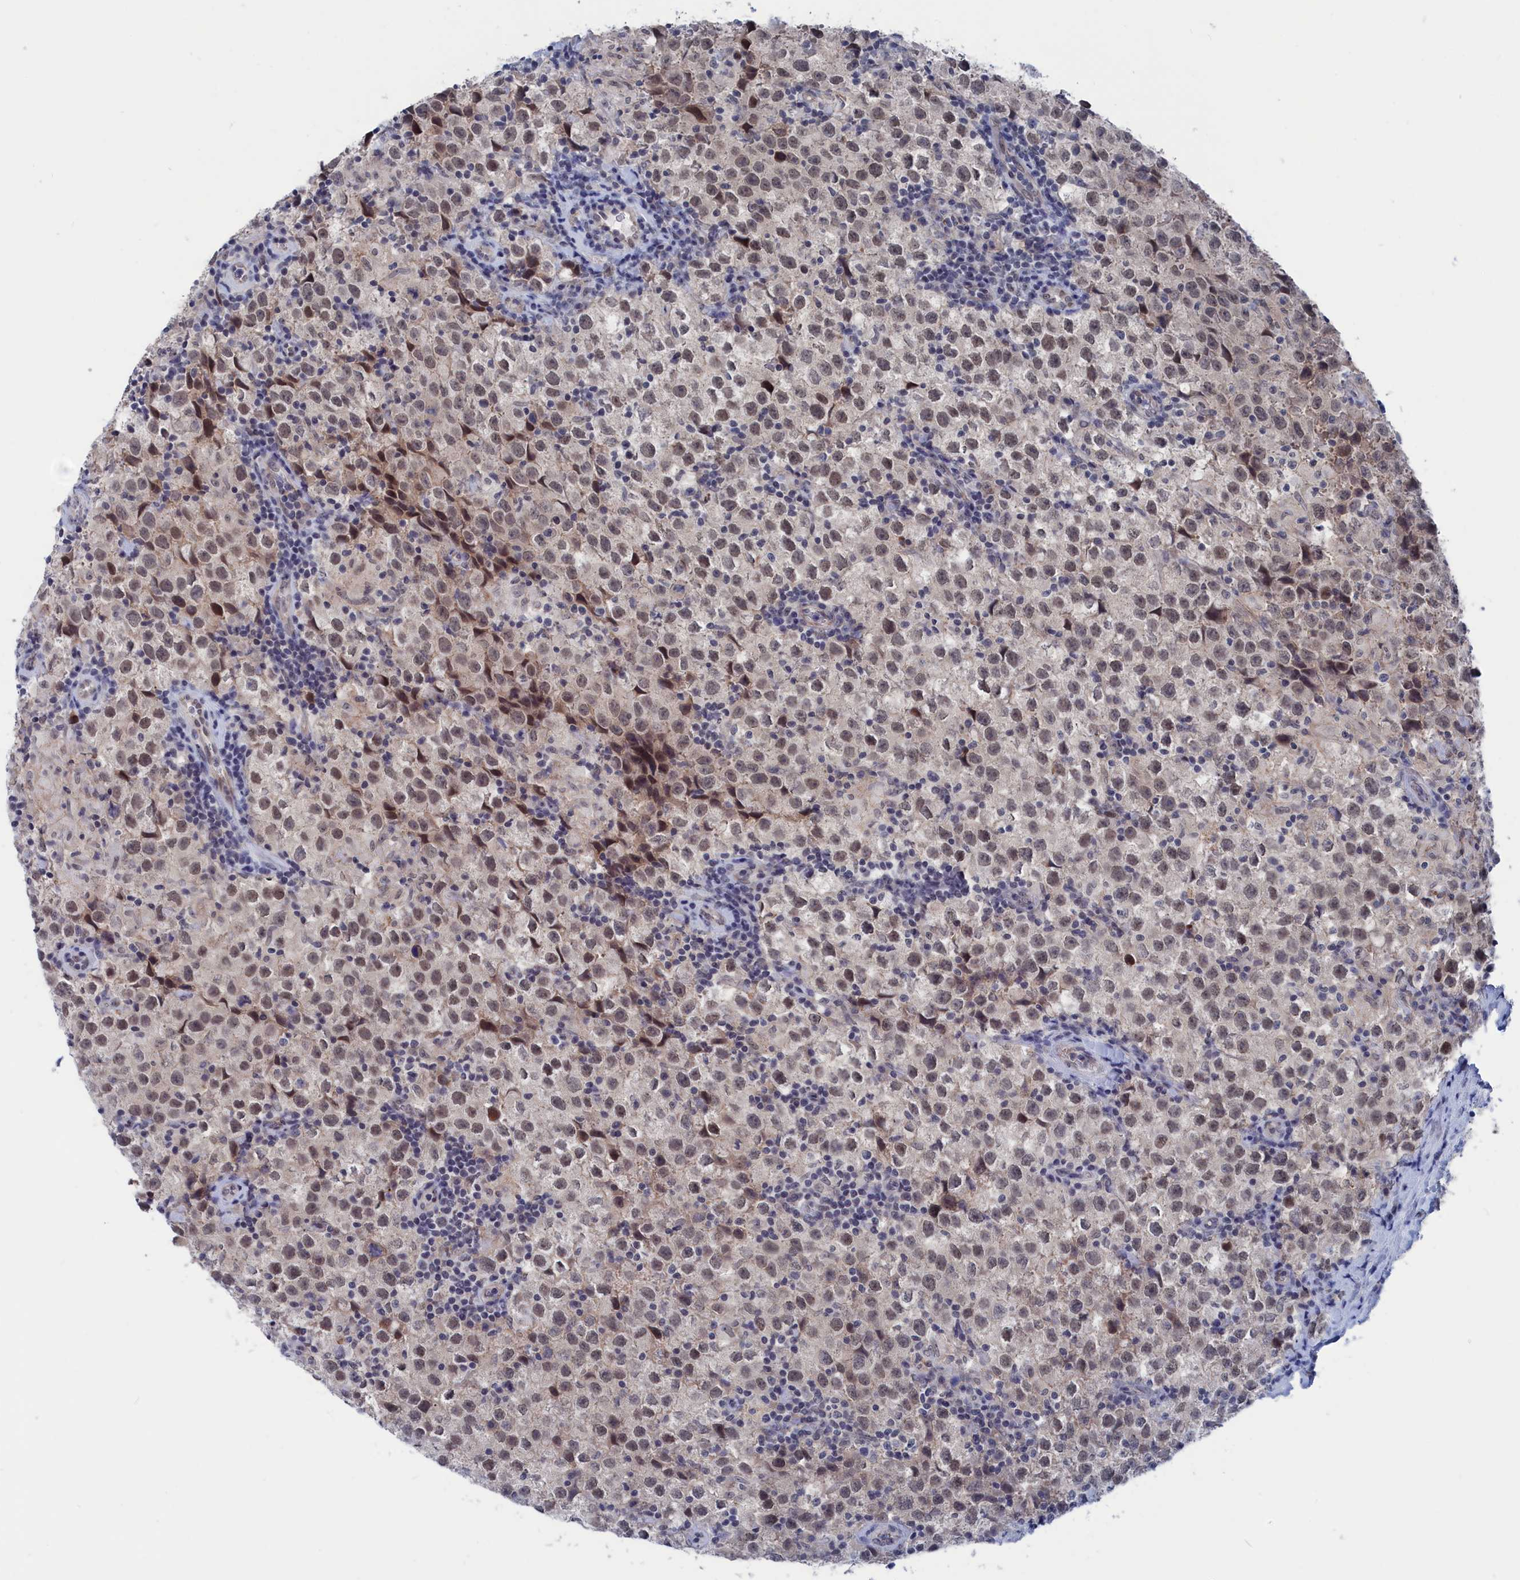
{"staining": {"intensity": "weak", "quantity": "25%-75%", "location": "nuclear"}, "tissue": "testis cancer", "cell_type": "Tumor cells", "image_type": "cancer", "snomed": [{"axis": "morphology", "description": "Seminoma, NOS"}, {"axis": "morphology", "description": "Carcinoma, Embryonal, NOS"}, {"axis": "topography", "description": "Testis"}], "caption": "Immunohistochemical staining of testis cancer (embryonal carcinoma) demonstrates low levels of weak nuclear positivity in approximately 25%-75% of tumor cells.", "gene": "MARCHF3", "patient": {"sex": "male", "age": 41}}